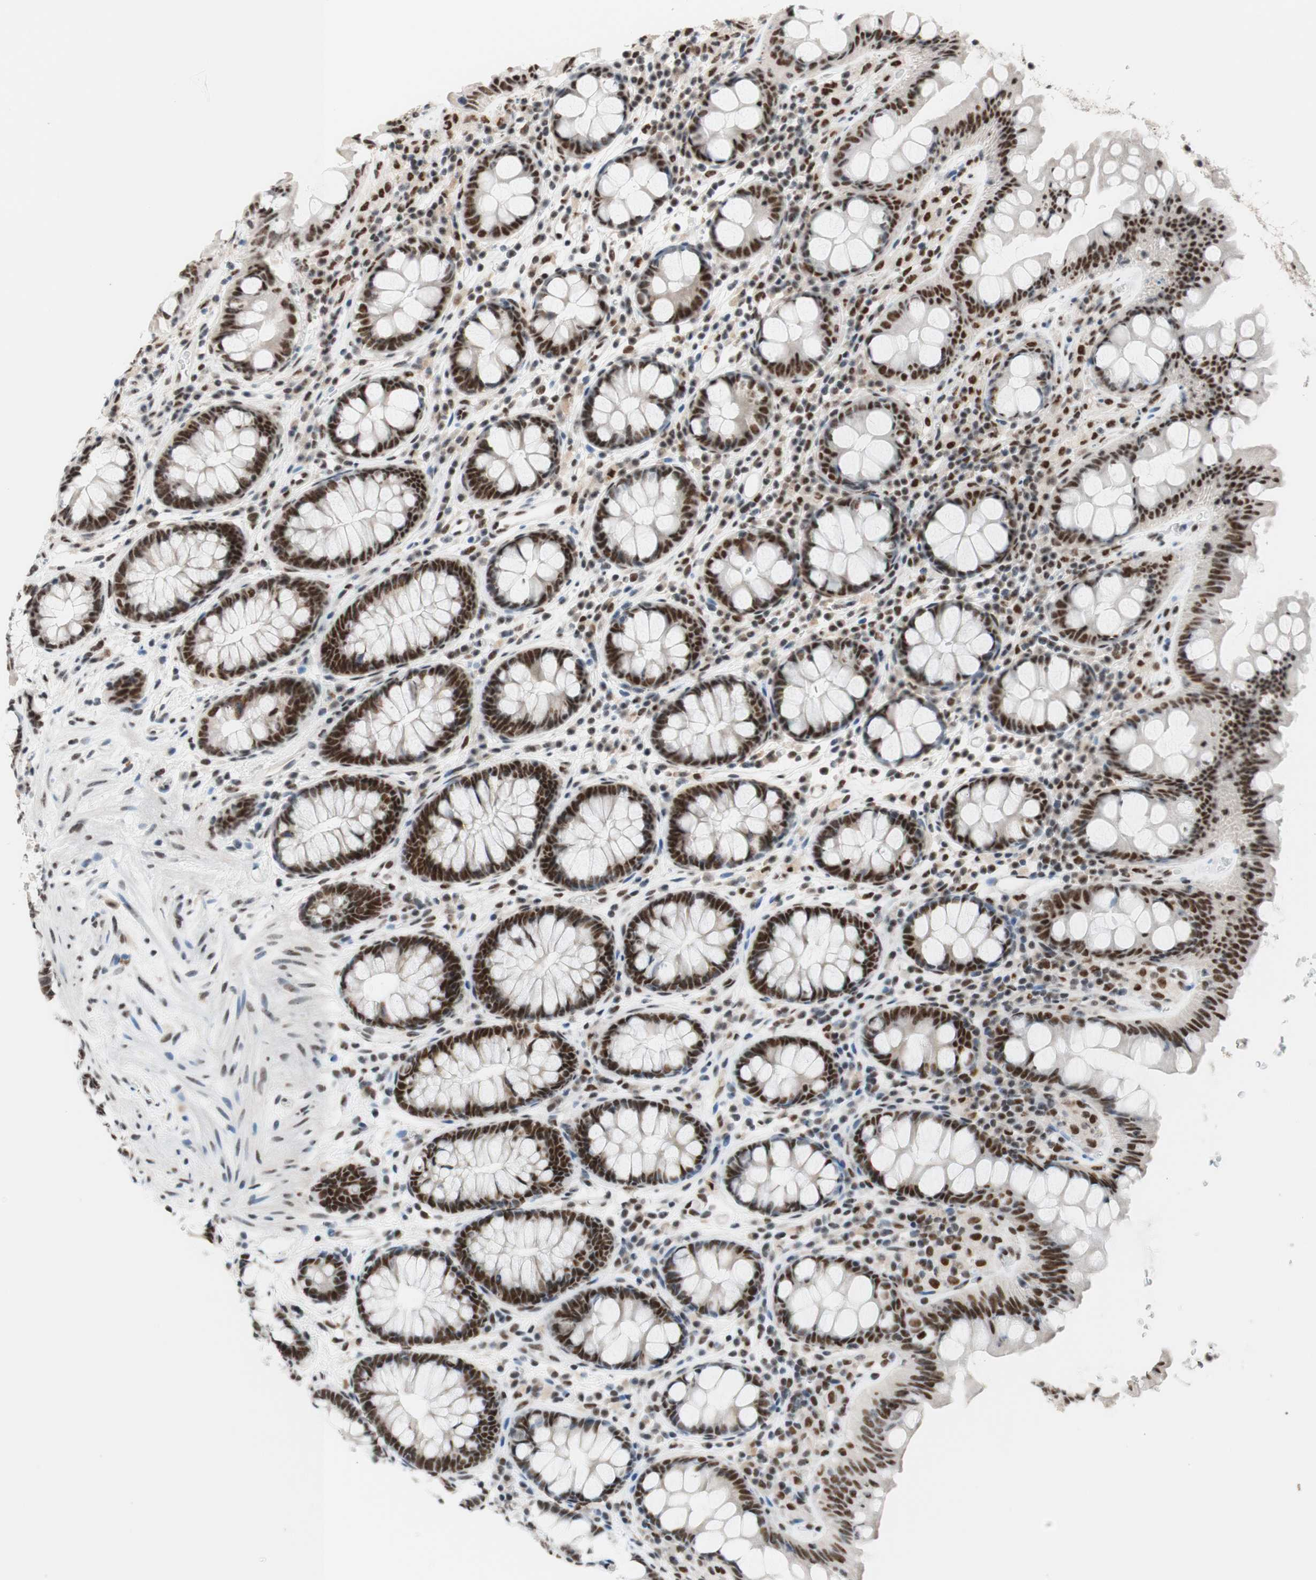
{"staining": {"intensity": "moderate", "quantity": "25%-75%", "location": "nuclear"}, "tissue": "colon", "cell_type": "Endothelial cells", "image_type": "normal", "snomed": [{"axis": "morphology", "description": "Normal tissue, NOS"}, {"axis": "topography", "description": "Colon"}], "caption": "Approximately 25%-75% of endothelial cells in benign human colon reveal moderate nuclear protein expression as visualized by brown immunohistochemical staining.", "gene": "PRPF19", "patient": {"sex": "female", "age": 80}}